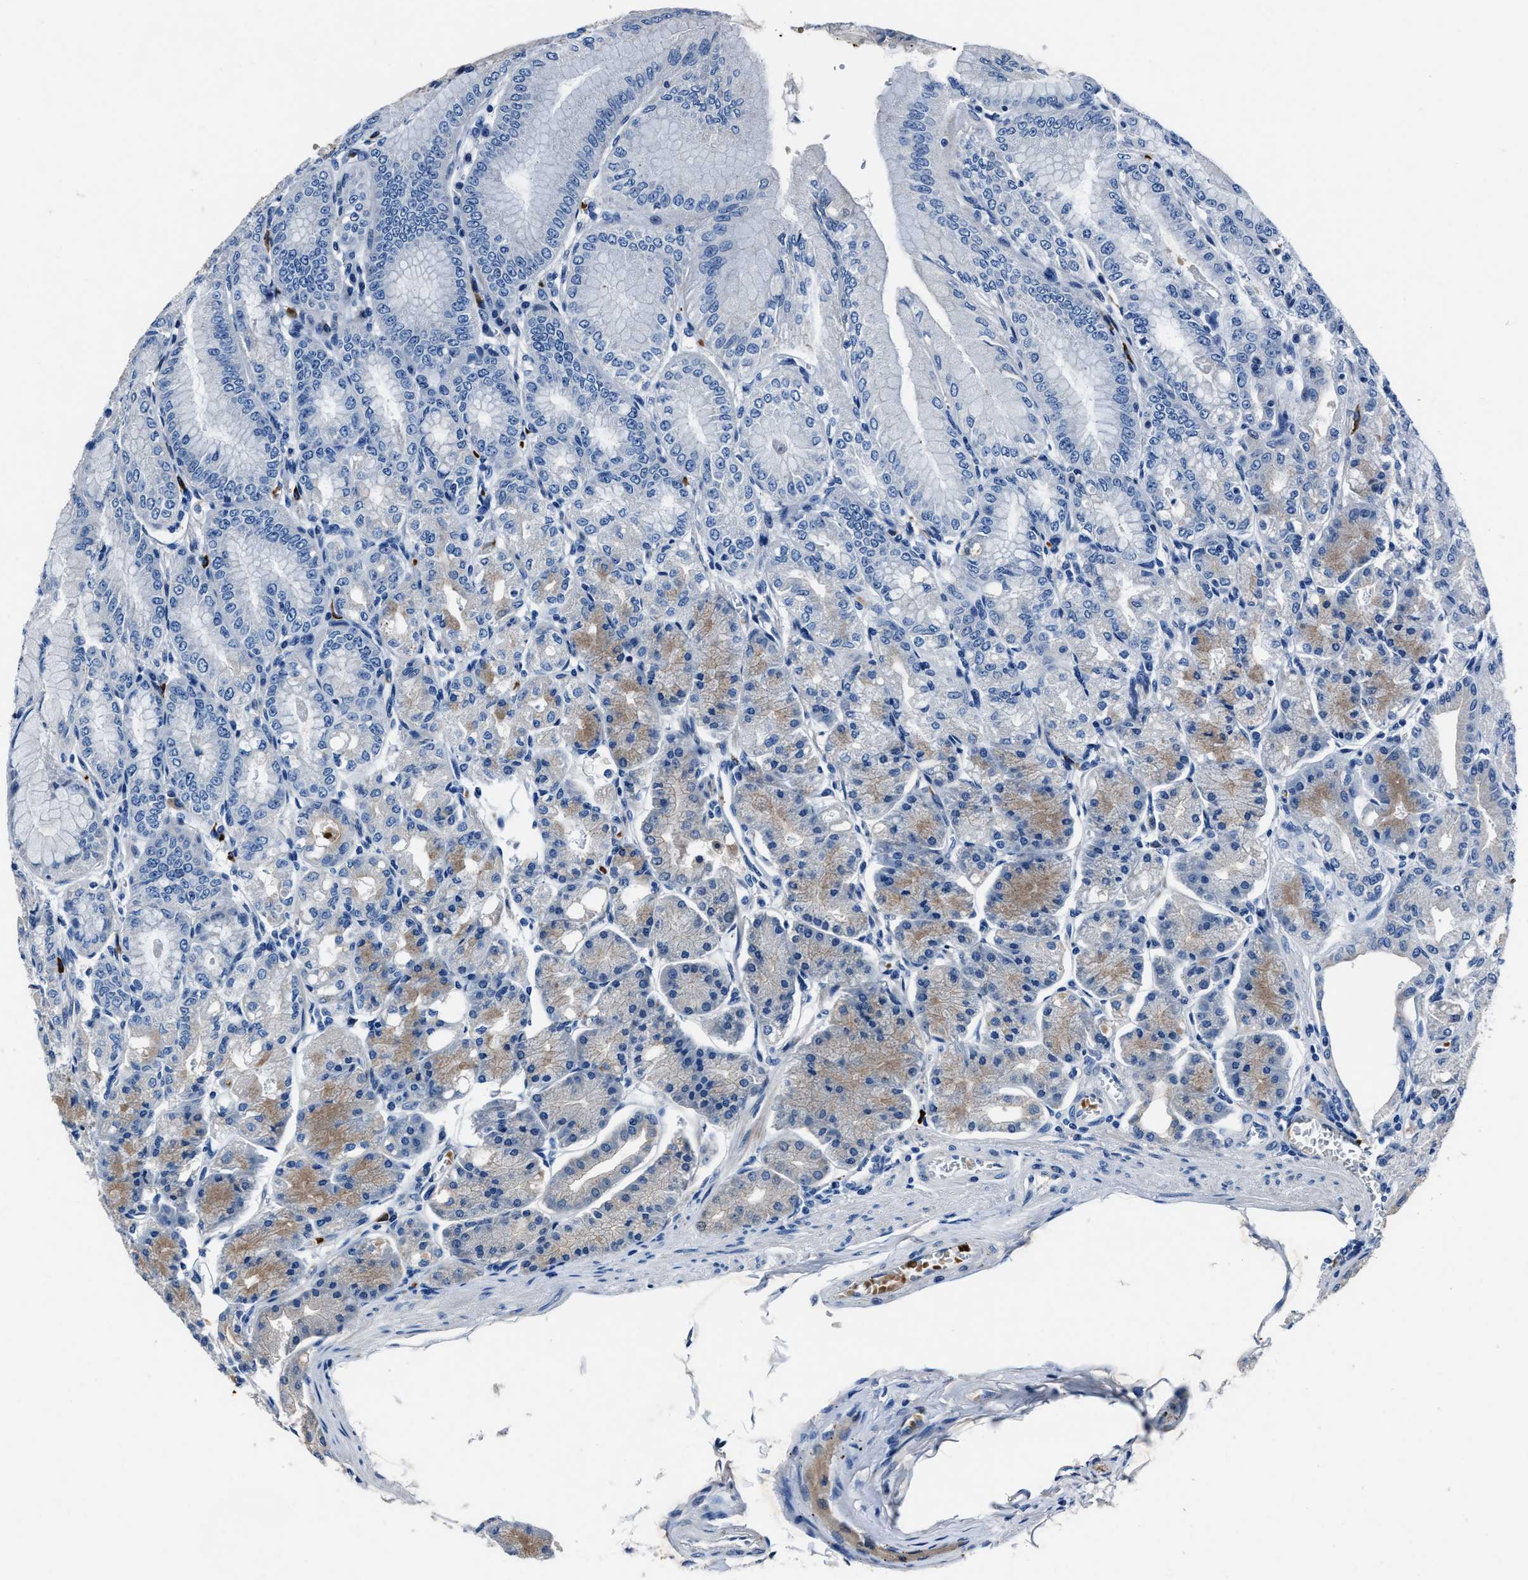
{"staining": {"intensity": "weak", "quantity": "25%-75%", "location": "cytoplasmic/membranous"}, "tissue": "stomach", "cell_type": "Glandular cells", "image_type": "normal", "snomed": [{"axis": "morphology", "description": "Normal tissue, NOS"}, {"axis": "topography", "description": "Stomach, lower"}], "caption": "Protein expression analysis of normal stomach demonstrates weak cytoplasmic/membranous staining in about 25%-75% of glandular cells. (Stains: DAB (3,3'-diaminobenzidine) in brown, nuclei in blue, Microscopy: brightfield microscopy at high magnification).", "gene": "NACAD", "patient": {"sex": "male", "age": 71}}